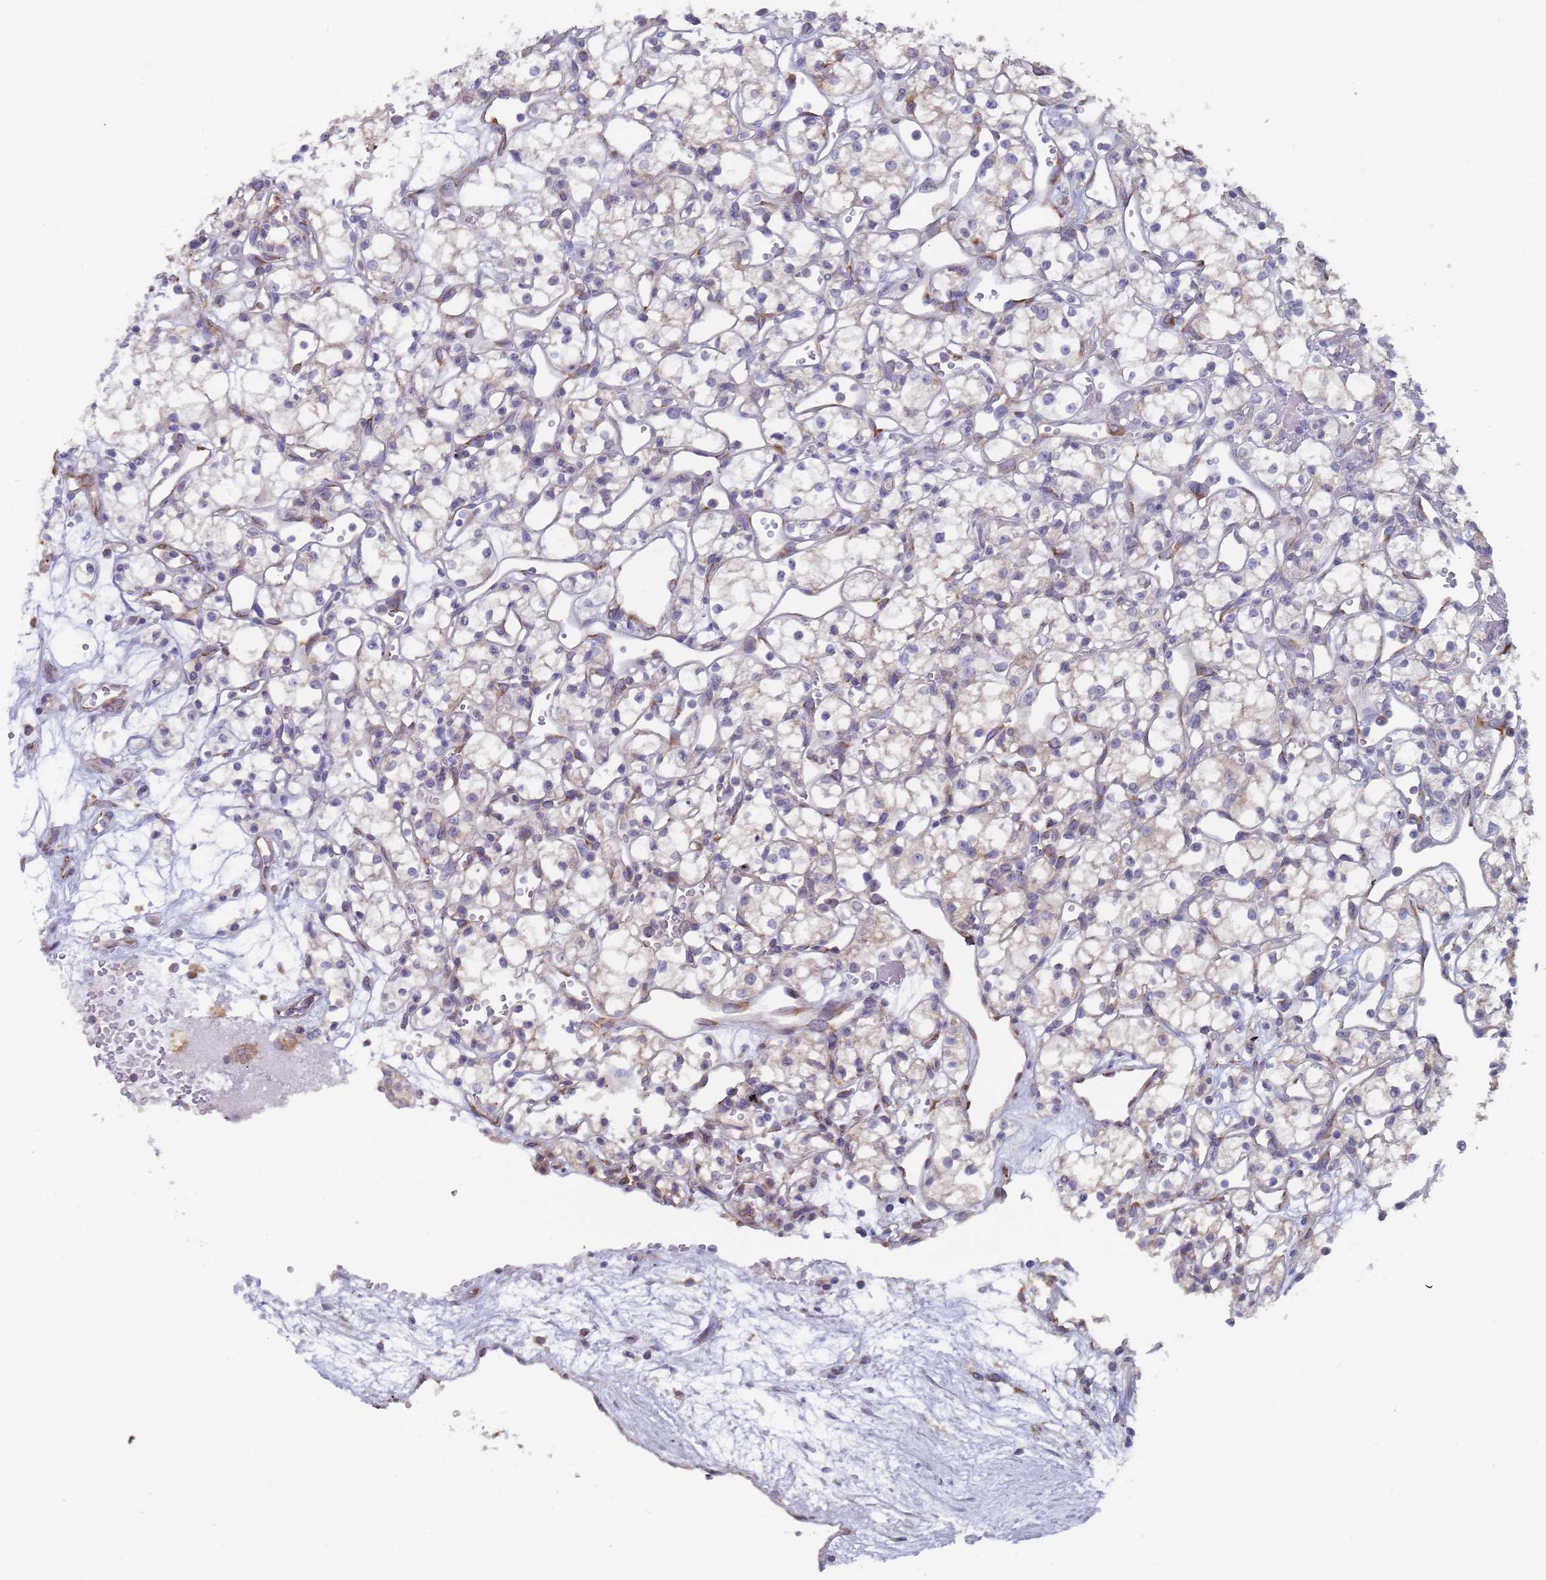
{"staining": {"intensity": "negative", "quantity": "none", "location": "none"}, "tissue": "renal cancer", "cell_type": "Tumor cells", "image_type": "cancer", "snomed": [{"axis": "morphology", "description": "Adenocarcinoma, NOS"}, {"axis": "topography", "description": "Kidney"}], "caption": "A micrograph of adenocarcinoma (renal) stained for a protein demonstrates no brown staining in tumor cells.", "gene": "ZNF844", "patient": {"sex": "male", "age": 59}}